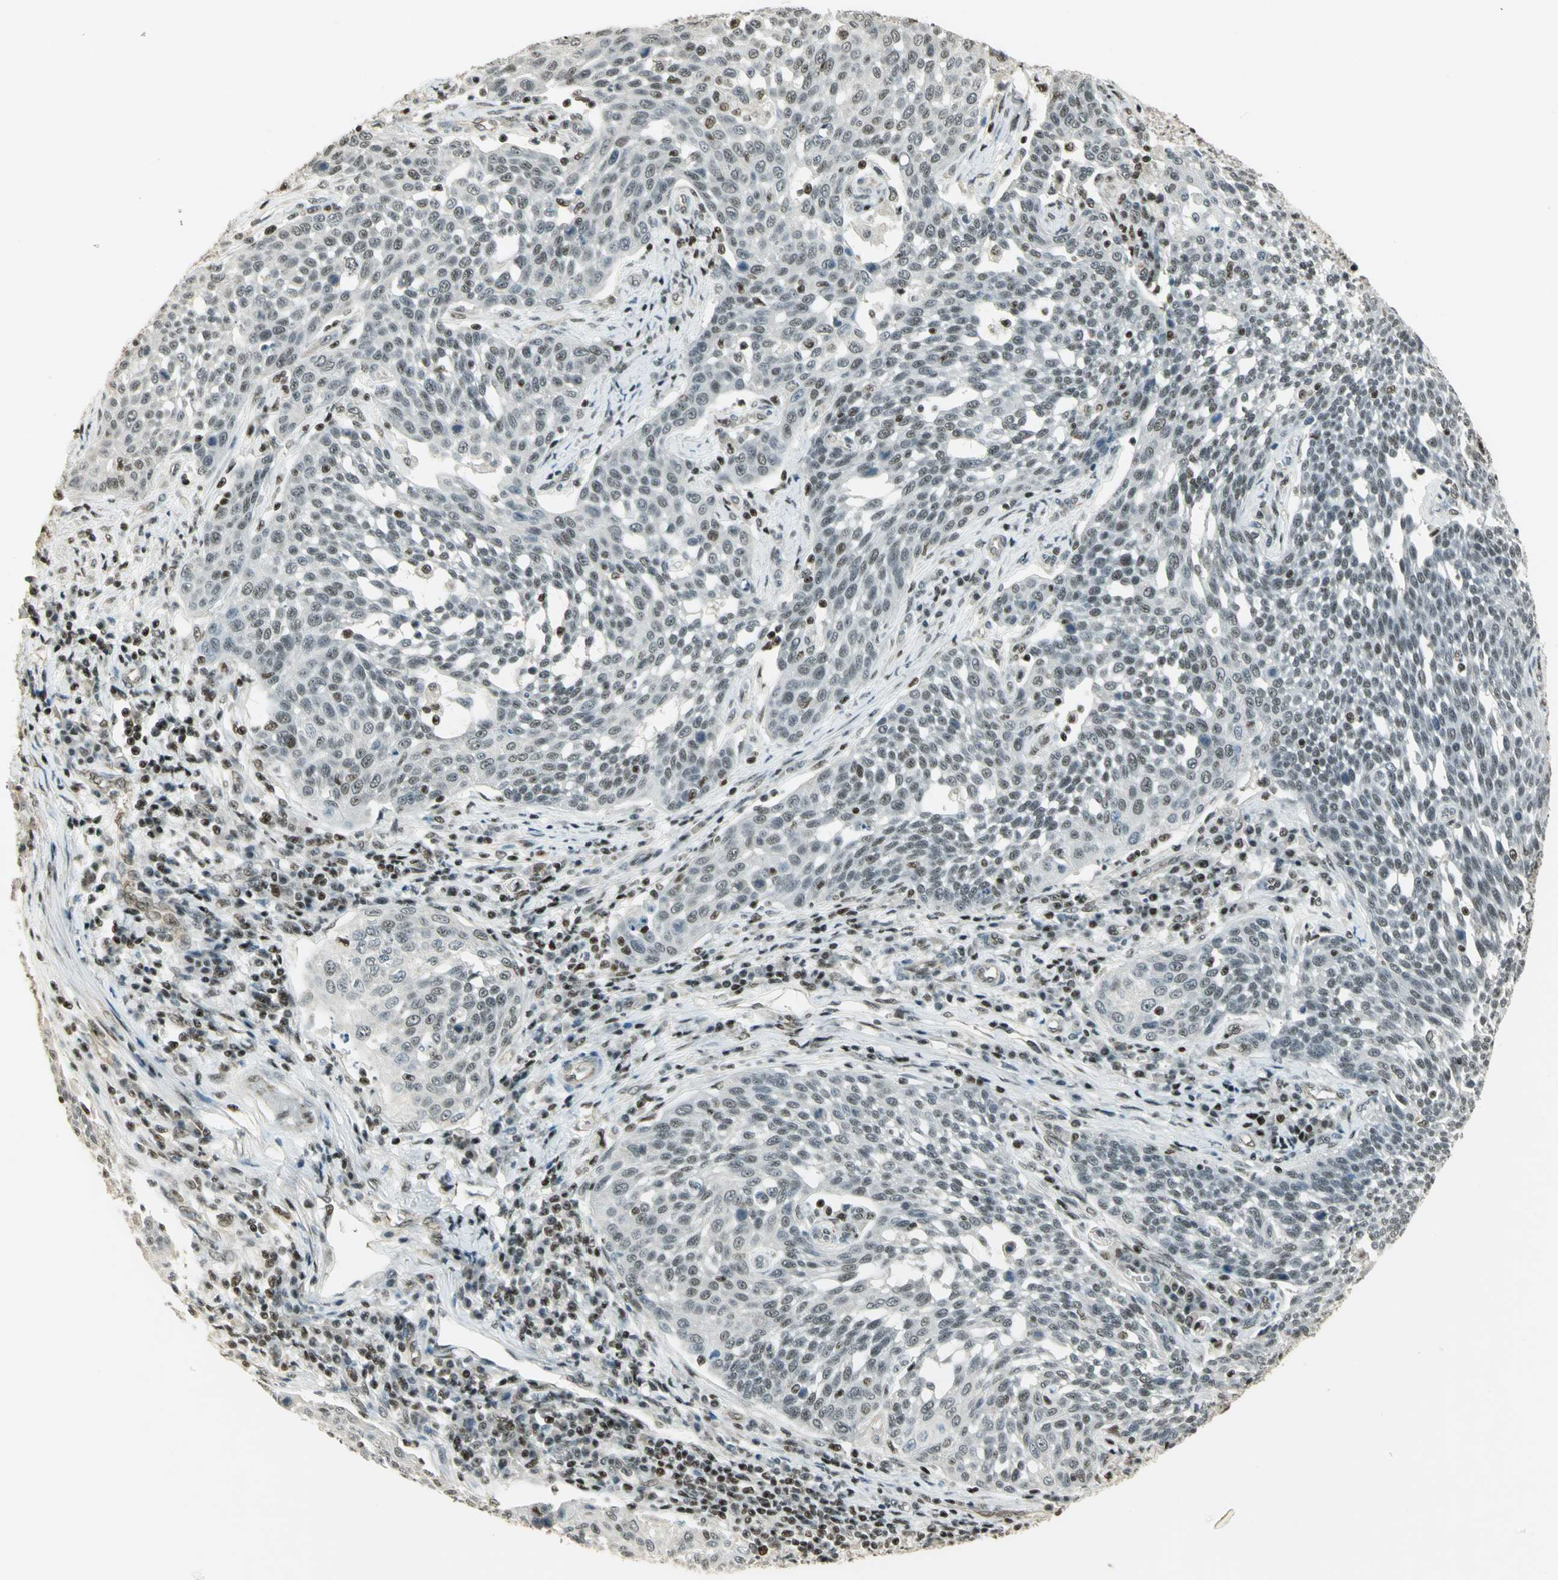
{"staining": {"intensity": "weak", "quantity": "<25%", "location": "nuclear"}, "tissue": "cervical cancer", "cell_type": "Tumor cells", "image_type": "cancer", "snomed": [{"axis": "morphology", "description": "Squamous cell carcinoma, NOS"}, {"axis": "topography", "description": "Cervix"}], "caption": "This is an immunohistochemistry micrograph of cervical squamous cell carcinoma. There is no staining in tumor cells.", "gene": "ELF1", "patient": {"sex": "female", "age": 34}}